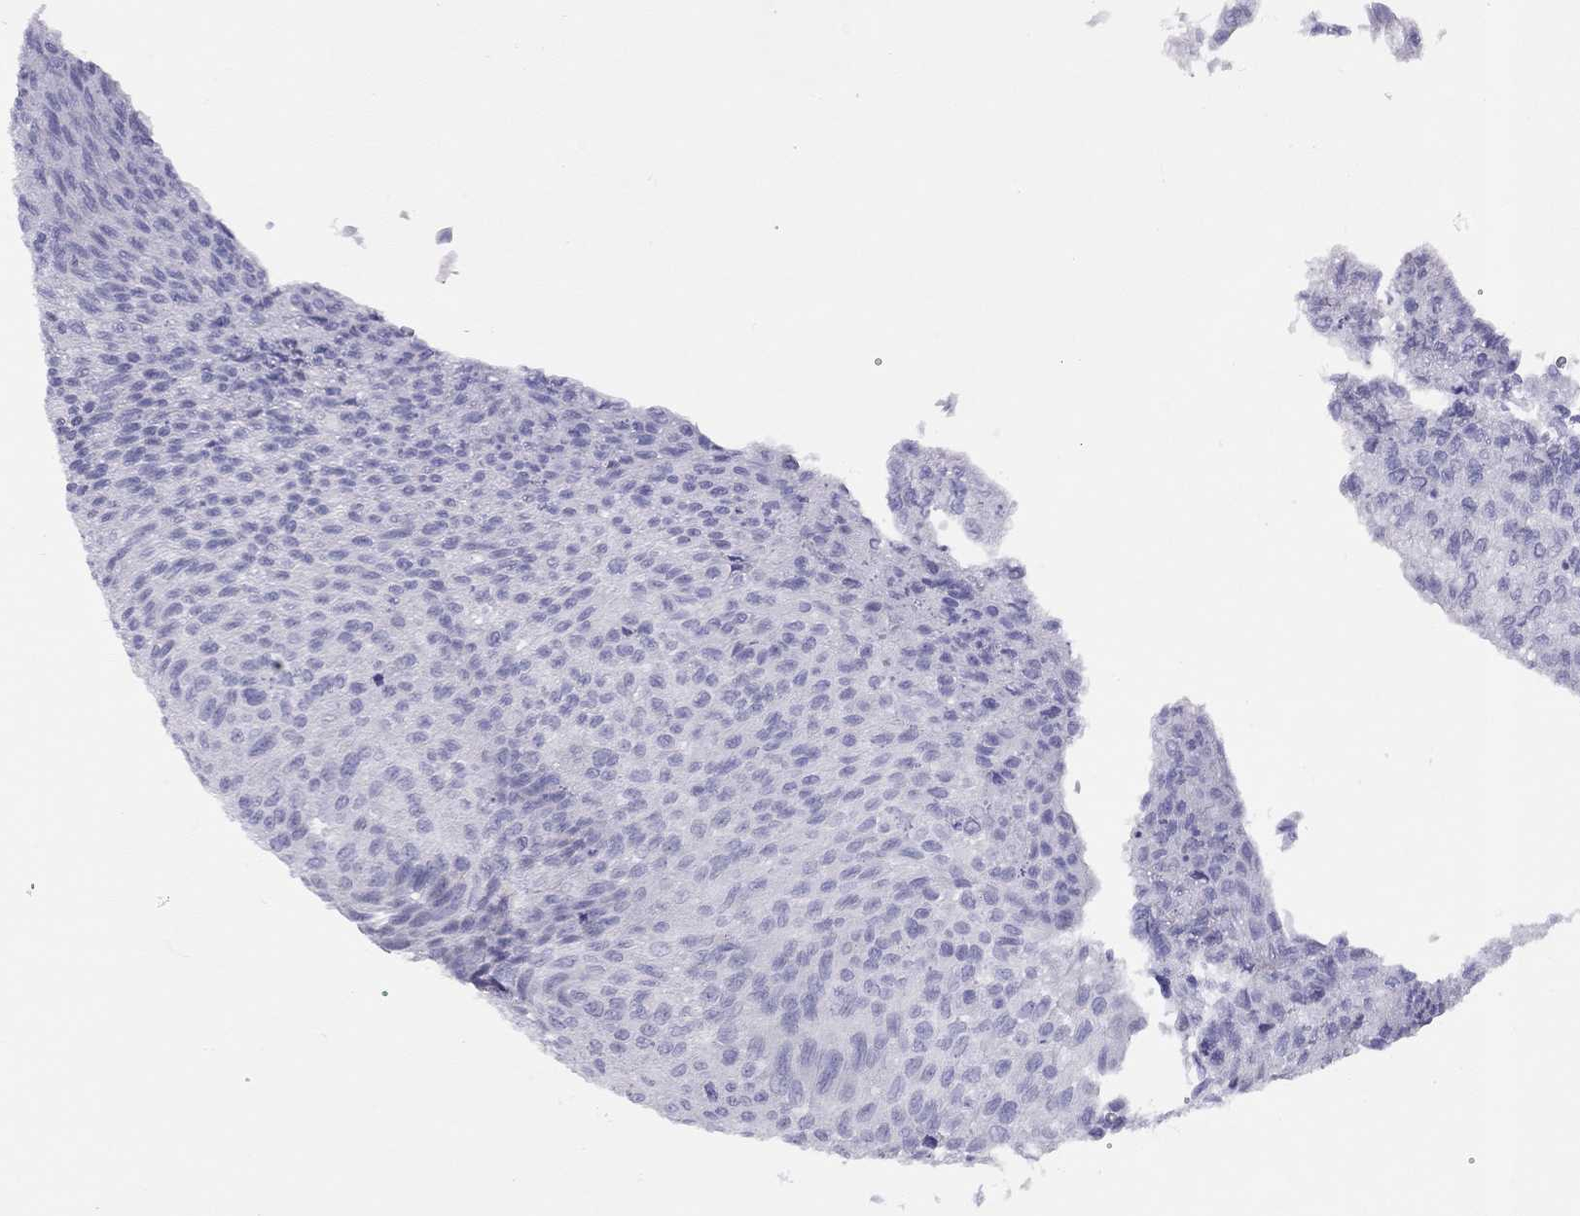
{"staining": {"intensity": "negative", "quantity": "none", "location": "none"}, "tissue": "urothelial cancer", "cell_type": "Tumor cells", "image_type": "cancer", "snomed": [{"axis": "morphology", "description": "Urothelial carcinoma, Low grade"}, {"axis": "topography", "description": "Ureter, NOS"}, {"axis": "topography", "description": "Urinary bladder"}], "caption": "Tumor cells show no significant protein expression in urothelial carcinoma (low-grade).", "gene": "FSCN3", "patient": {"sex": "male", "age": 78}}